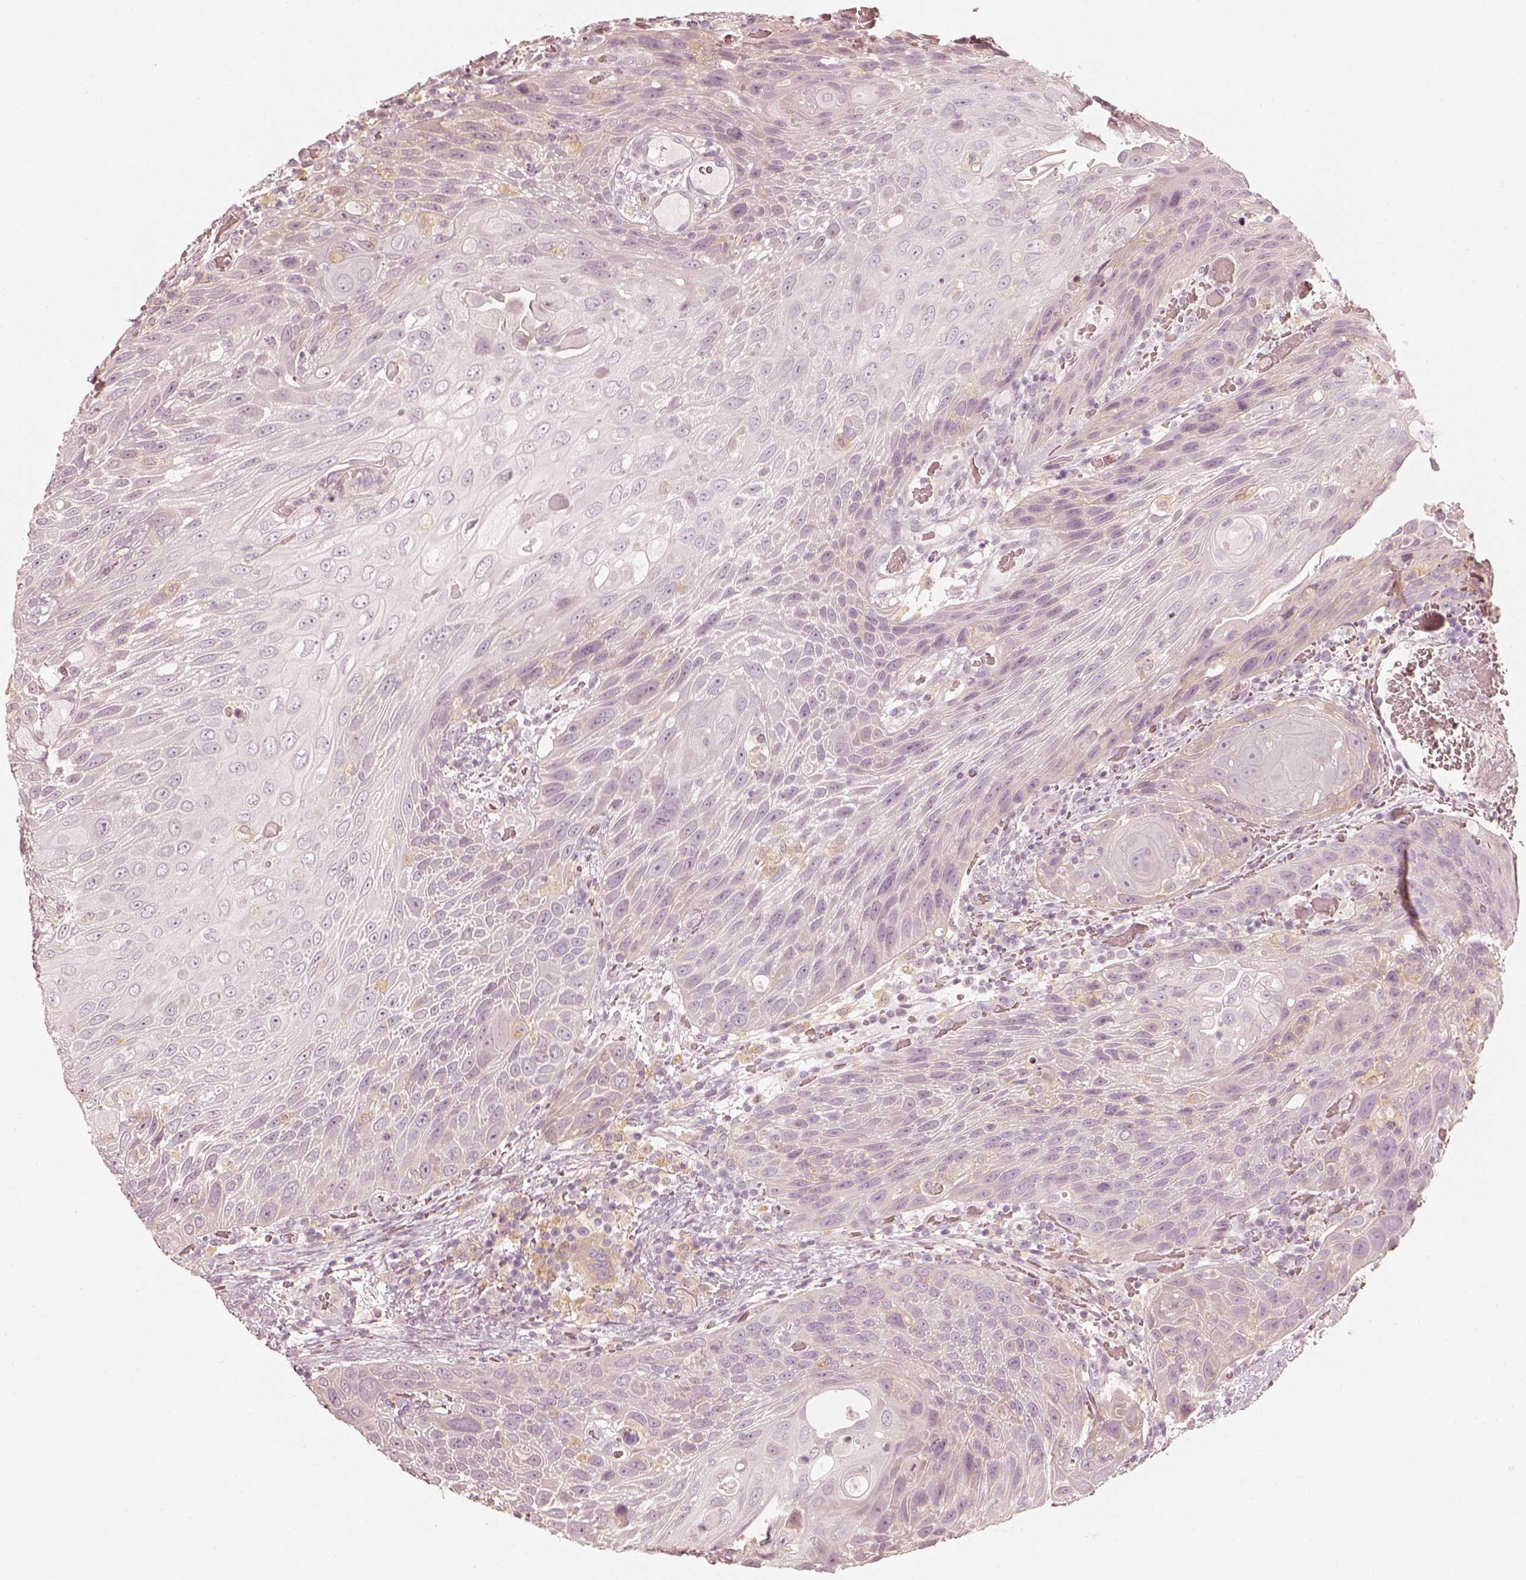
{"staining": {"intensity": "negative", "quantity": "none", "location": "none"}, "tissue": "head and neck cancer", "cell_type": "Tumor cells", "image_type": "cancer", "snomed": [{"axis": "morphology", "description": "Squamous cell carcinoma, NOS"}, {"axis": "topography", "description": "Head-Neck"}], "caption": "DAB (3,3'-diaminobenzidine) immunohistochemical staining of human squamous cell carcinoma (head and neck) exhibits no significant staining in tumor cells.", "gene": "FMNL2", "patient": {"sex": "male", "age": 69}}